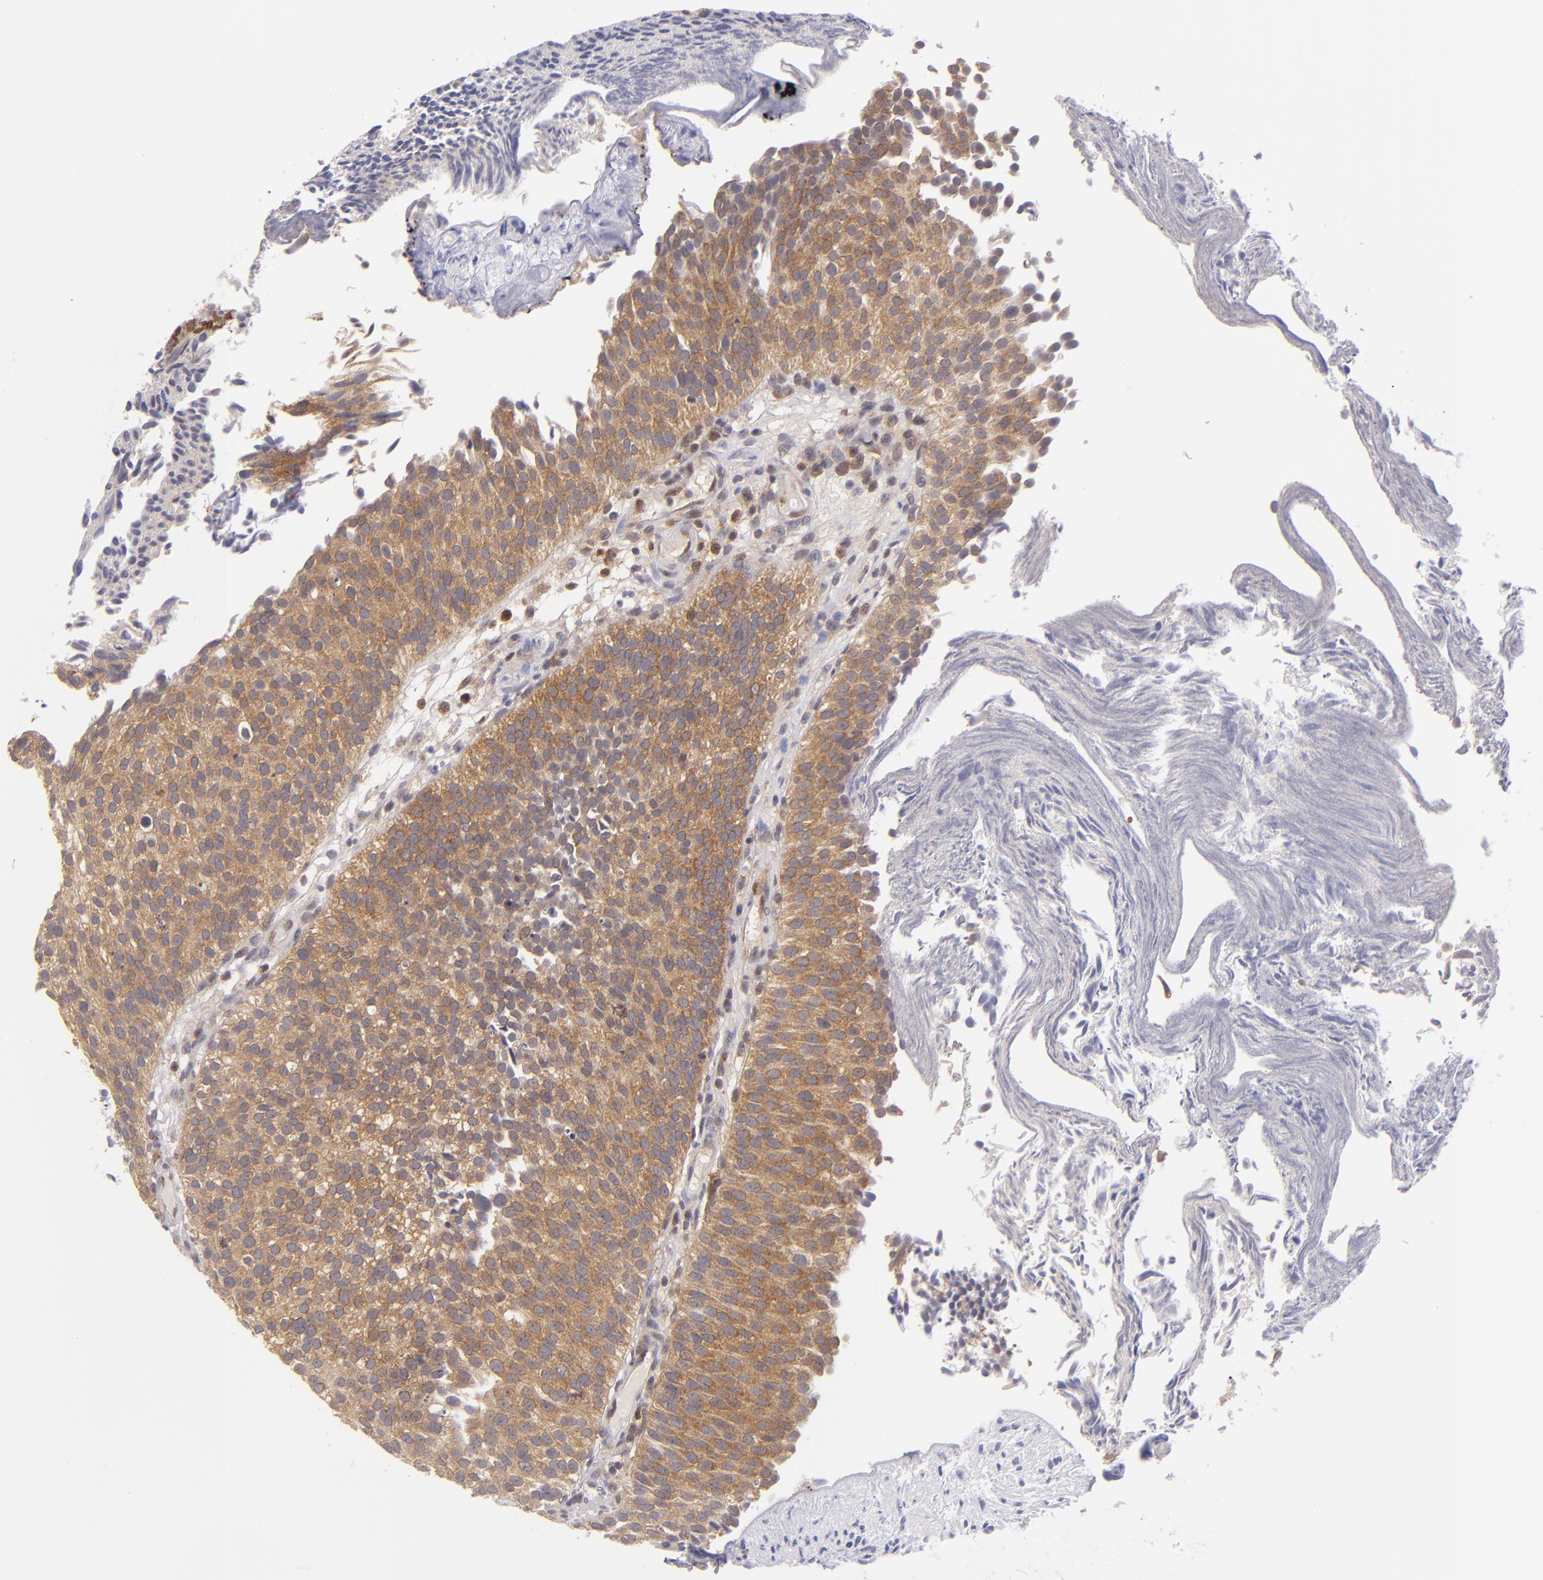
{"staining": {"intensity": "strong", "quantity": ">75%", "location": "cytoplasmic/membranous"}, "tissue": "urothelial cancer", "cell_type": "Tumor cells", "image_type": "cancer", "snomed": [{"axis": "morphology", "description": "Urothelial carcinoma, Low grade"}, {"axis": "topography", "description": "Urinary bladder"}], "caption": "Approximately >75% of tumor cells in human urothelial cancer reveal strong cytoplasmic/membranous protein expression as visualized by brown immunohistochemical staining.", "gene": "PTPN13", "patient": {"sex": "male", "age": 84}}